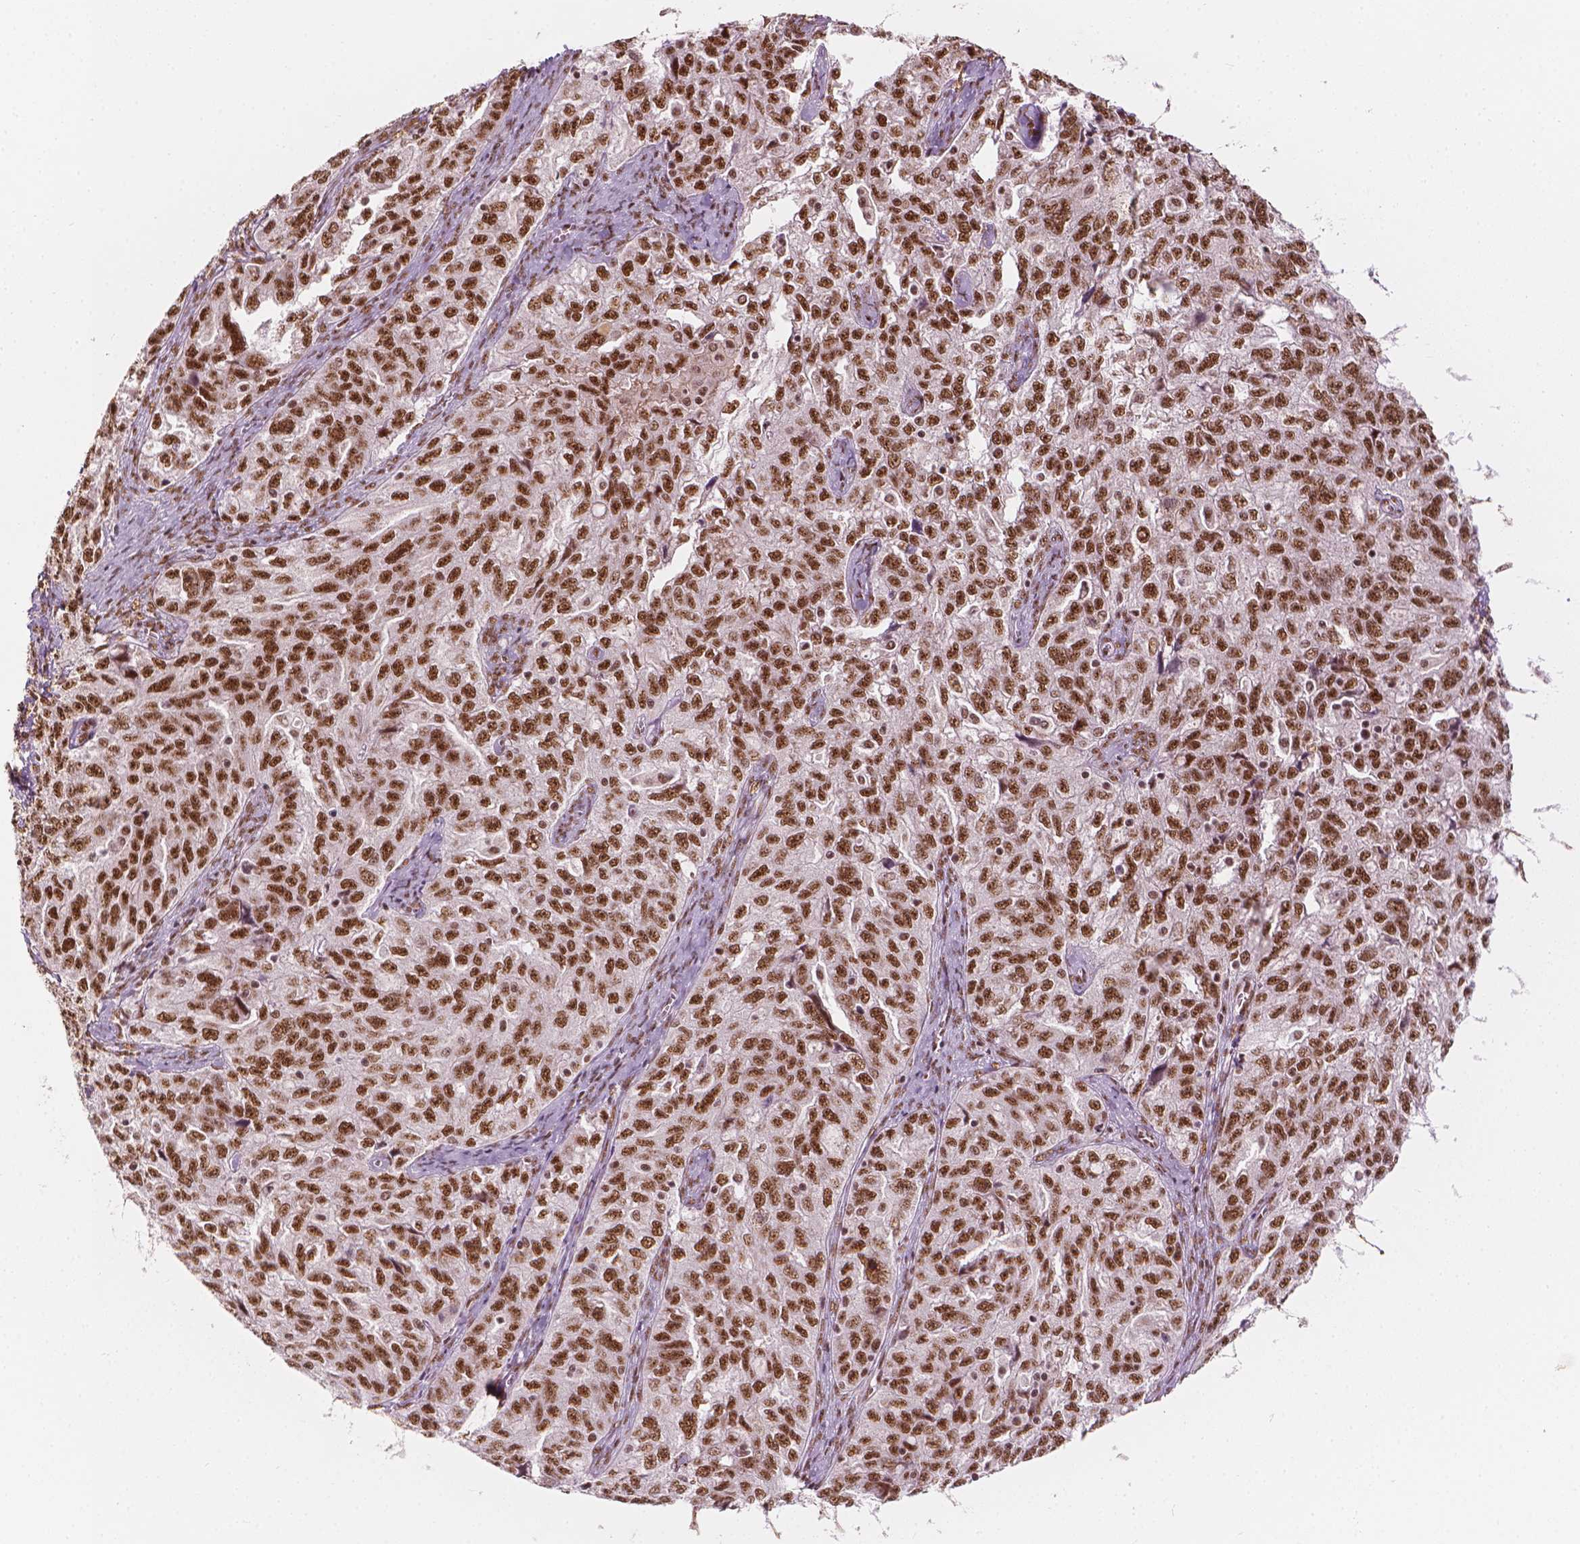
{"staining": {"intensity": "moderate", "quantity": ">75%", "location": "nuclear"}, "tissue": "ovarian cancer", "cell_type": "Tumor cells", "image_type": "cancer", "snomed": [{"axis": "morphology", "description": "Cystadenocarcinoma, serous, NOS"}, {"axis": "topography", "description": "Ovary"}], "caption": "Ovarian cancer was stained to show a protein in brown. There is medium levels of moderate nuclear expression in about >75% of tumor cells.", "gene": "ELF2", "patient": {"sex": "female", "age": 51}}